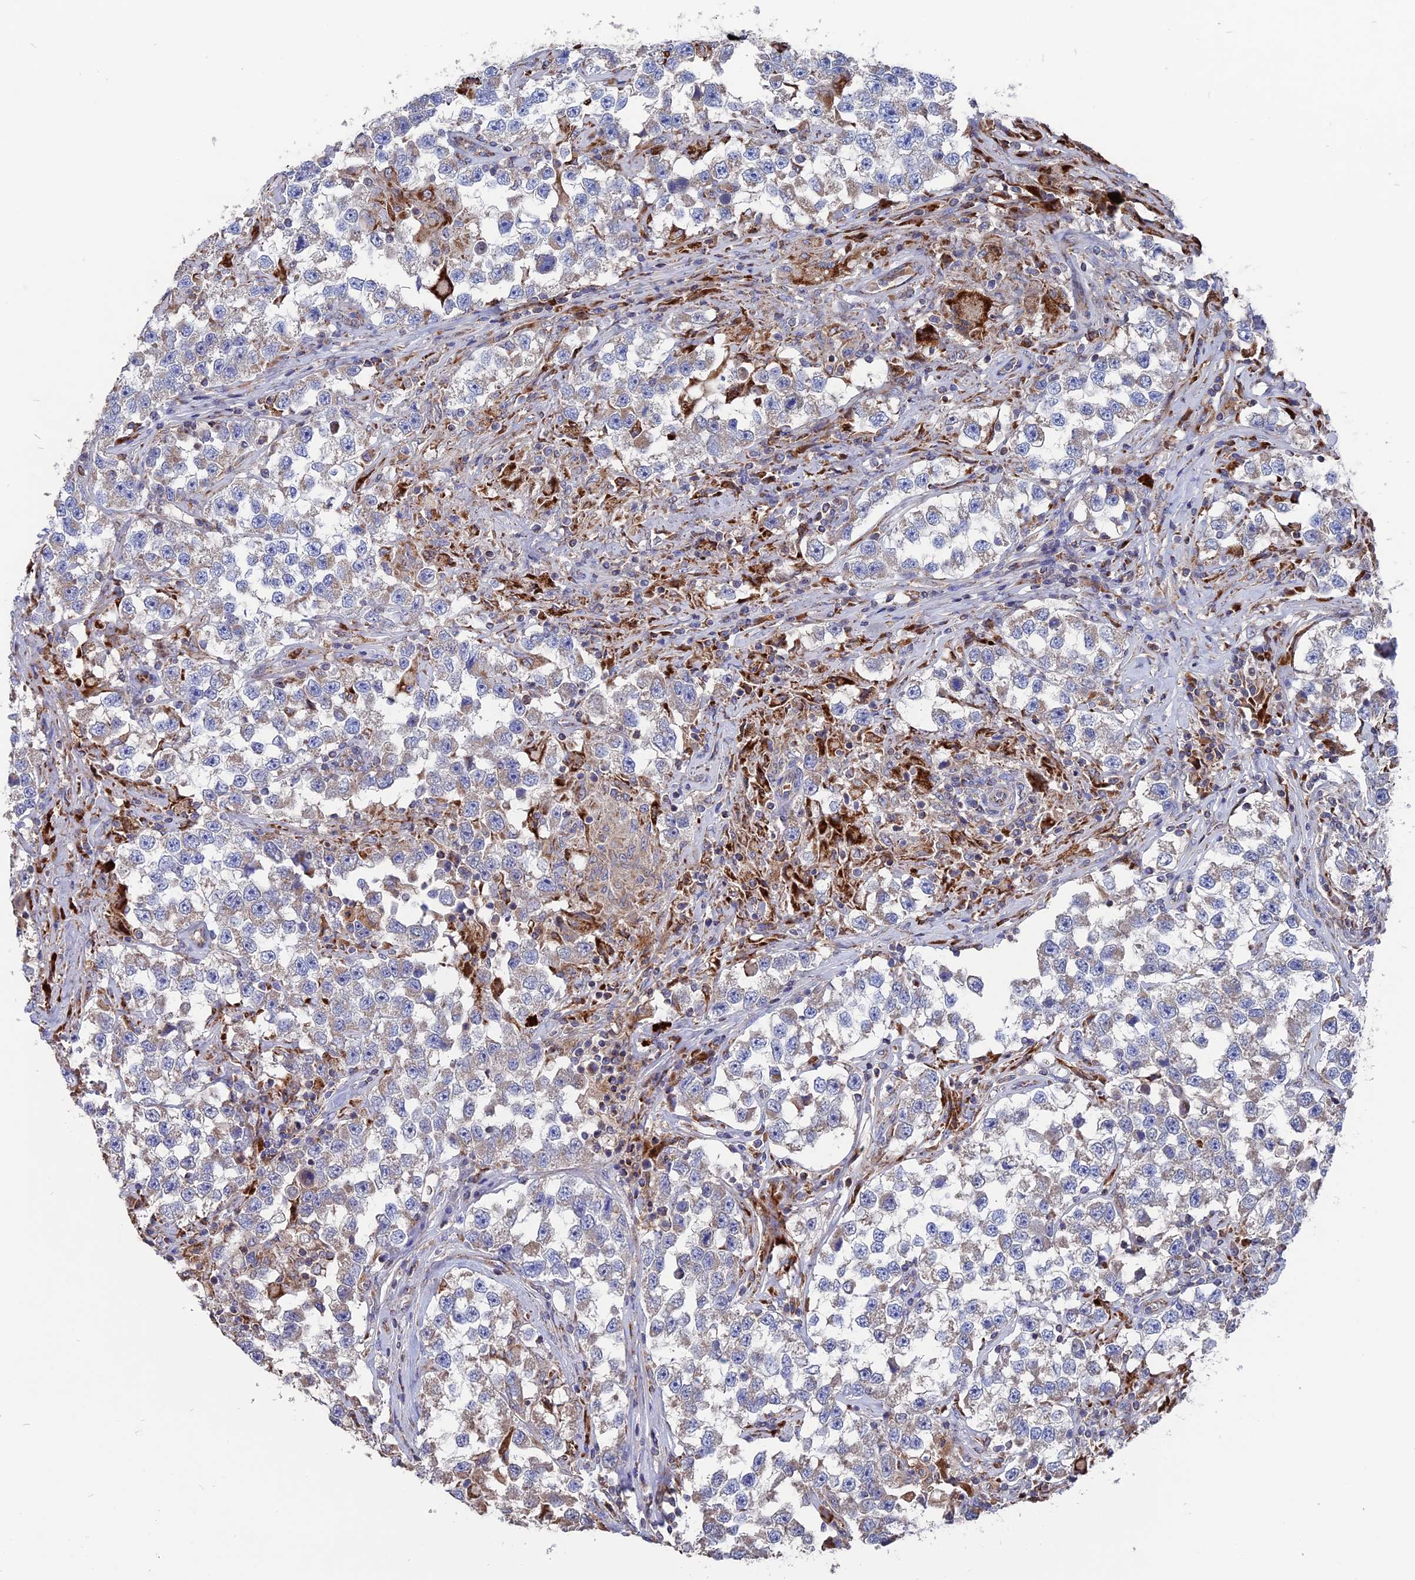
{"staining": {"intensity": "negative", "quantity": "none", "location": "none"}, "tissue": "testis cancer", "cell_type": "Tumor cells", "image_type": "cancer", "snomed": [{"axis": "morphology", "description": "Seminoma, NOS"}, {"axis": "topography", "description": "Testis"}], "caption": "An immunohistochemistry (IHC) histopathology image of seminoma (testis) is shown. There is no staining in tumor cells of seminoma (testis).", "gene": "TGFA", "patient": {"sex": "male", "age": 46}}